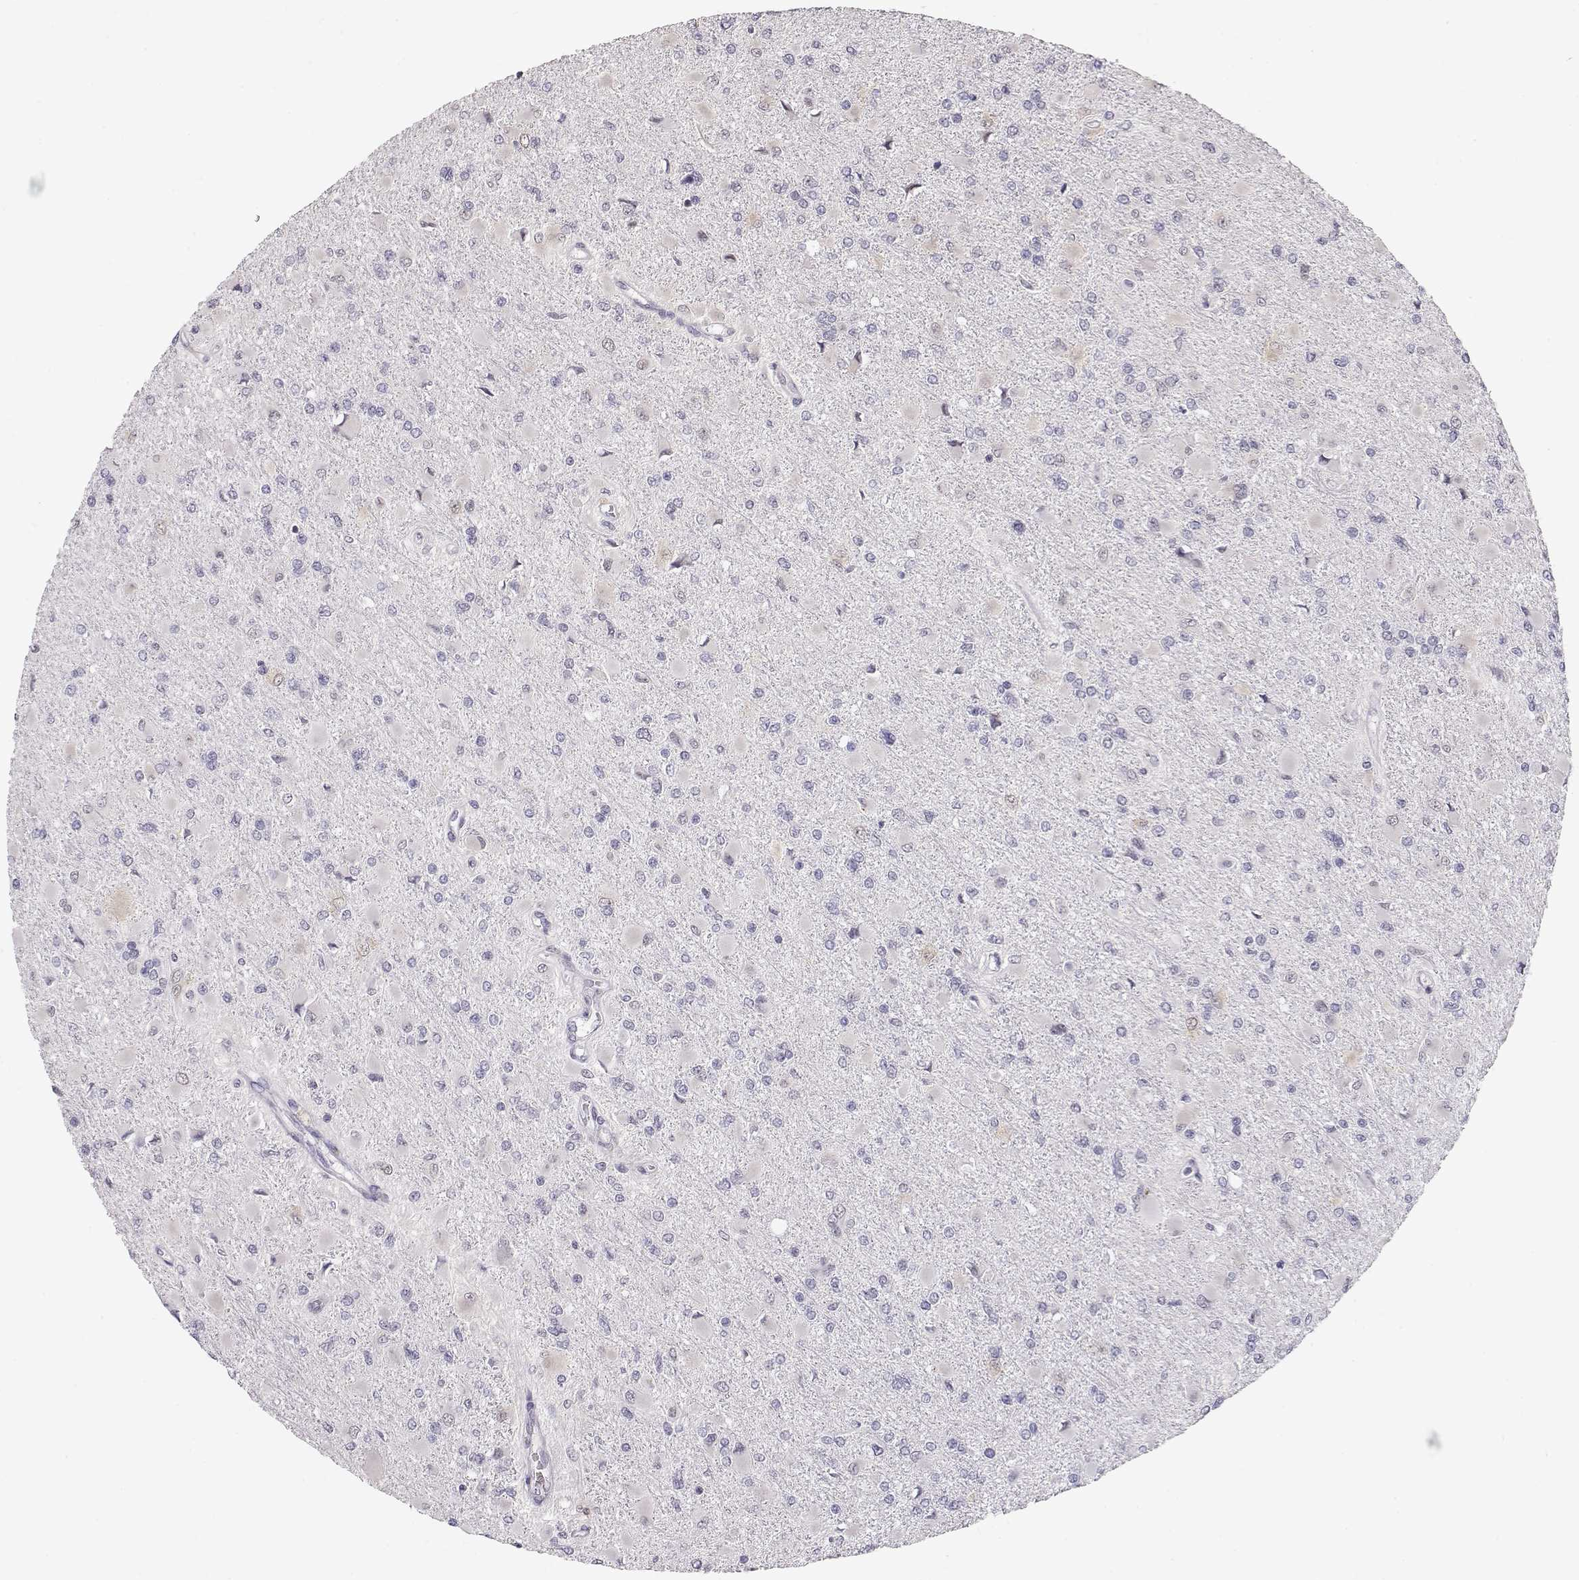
{"staining": {"intensity": "negative", "quantity": "none", "location": "none"}, "tissue": "glioma", "cell_type": "Tumor cells", "image_type": "cancer", "snomed": [{"axis": "morphology", "description": "Glioma, malignant, High grade"}, {"axis": "topography", "description": "Cerebral cortex"}], "caption": "This is a image of immunohistochemistry staining of malignant glioma (high-grade), which shows no staining in tumor cells.", "gene": "TEPP", "patient": {"sex": "female", "age": 36}}